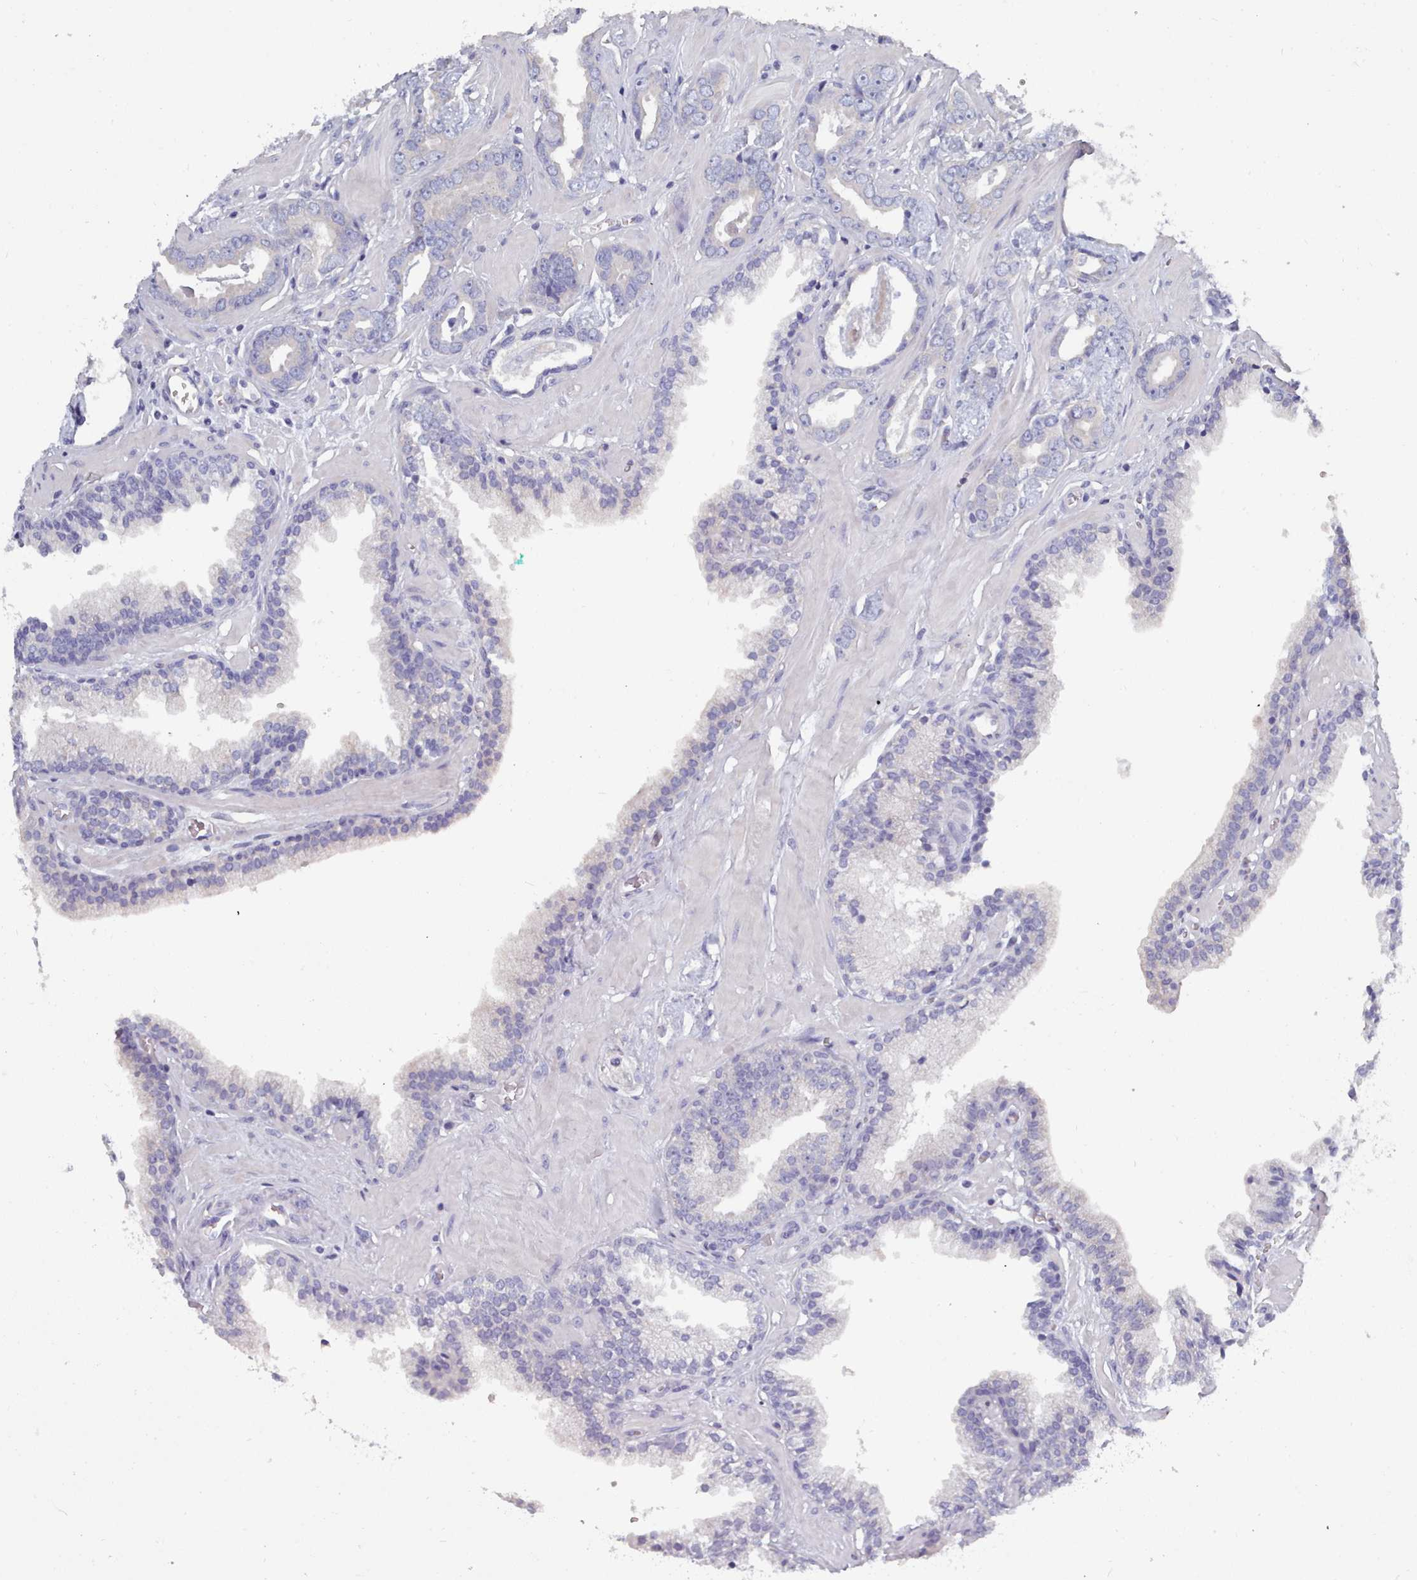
{"staining": {"intensity": "negative", "quantity": "none", "location": "none"}, "tissue": "prostate cancer", "cell_type": "Tumor cells", "image_type": "cancer", "snomed": [{"axis": "morphology", "description": "Adenocarcinoma, Low grade"}, {"axis": "topography", "description": "Prostate"}], "caption": "Immunohistochemical staining of prostate cancer (low-grade adenocarcinoma) demonstrates no significant positivity in tumor cells. (Immunohistochemistry (ihc), brightfield microscopy, high magnification).", "gene": "PDE4C", "patient": {"sex": "male", "age": 60}}